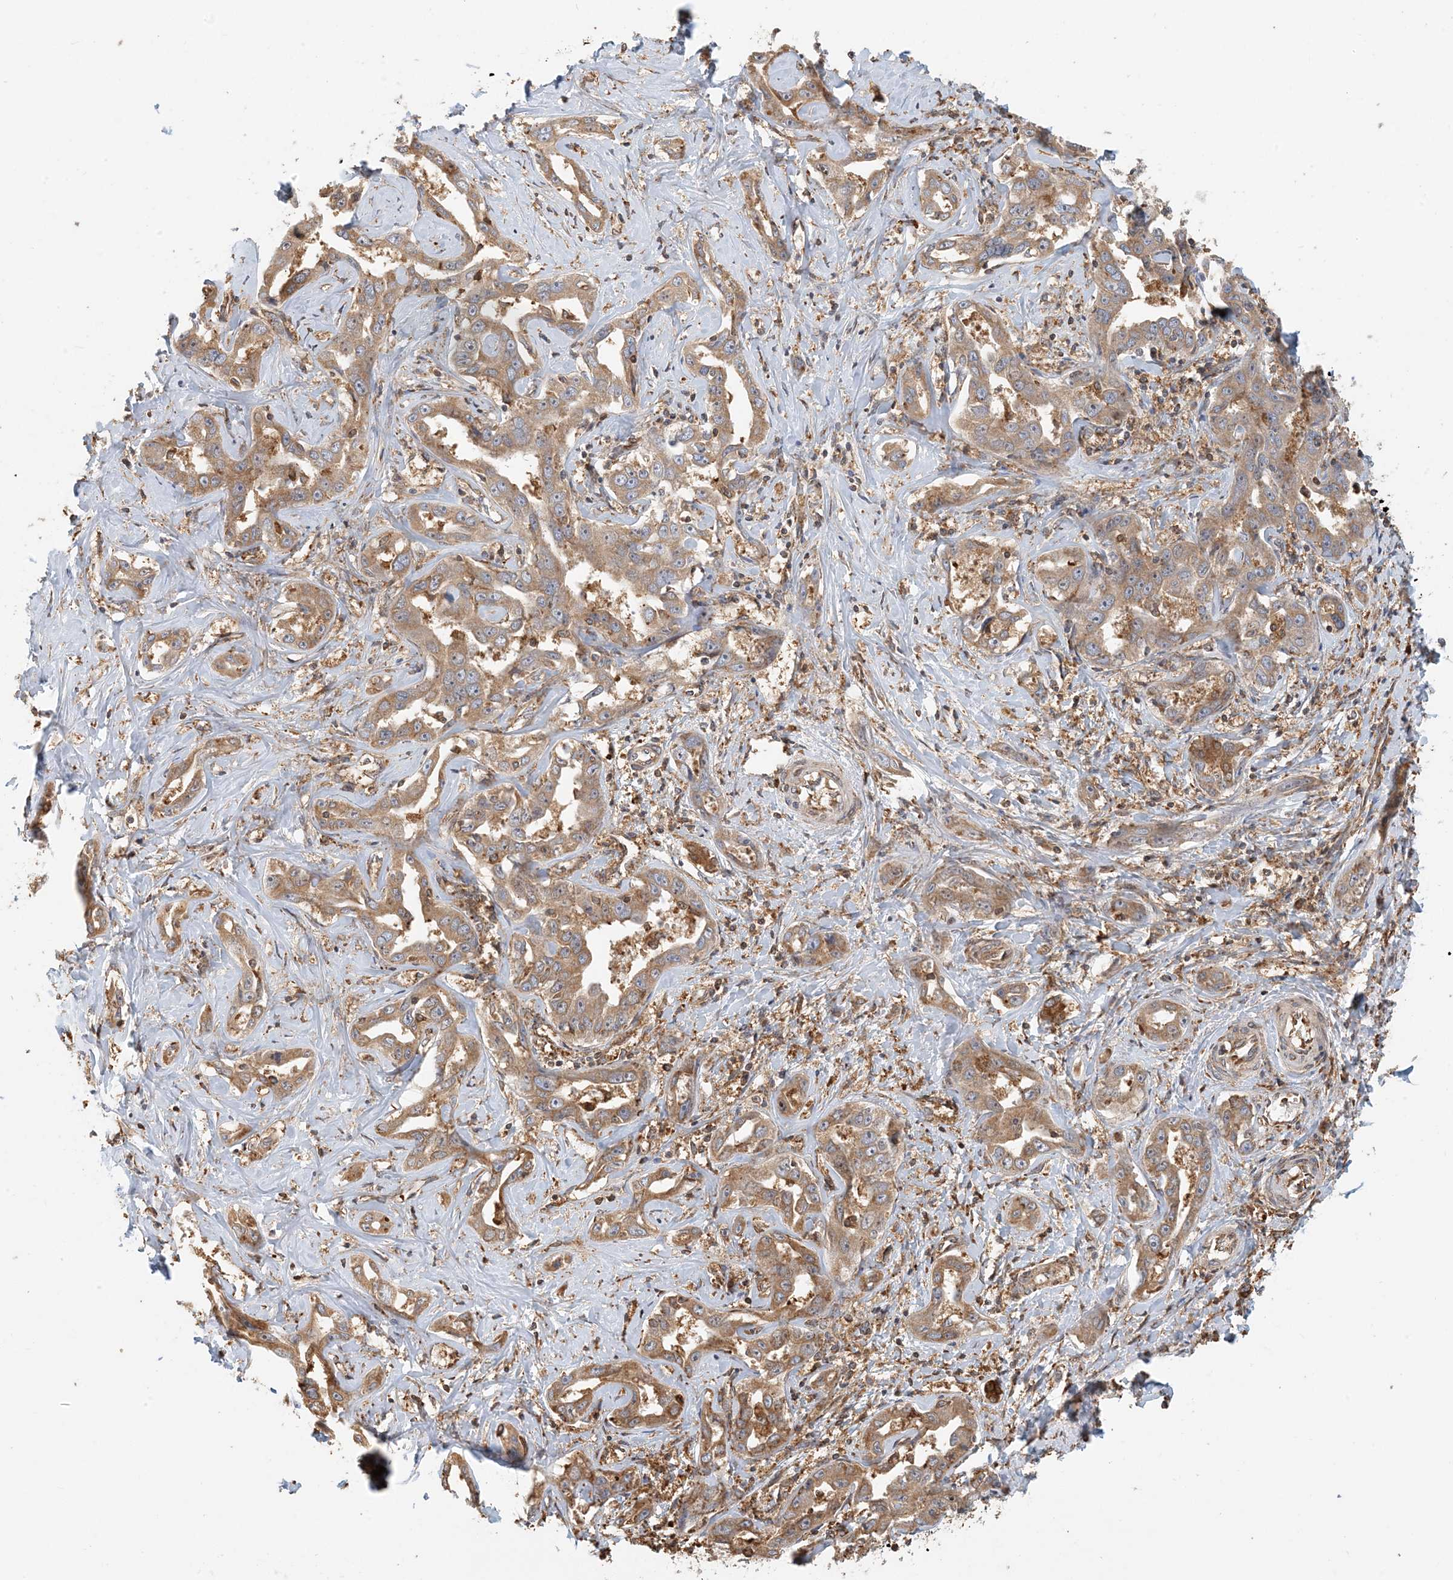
{"staining": {"intensity": "moderate", "quantity": ">75%", "location": "cytoplasmic/membranous"}, "tissue": "liver cancer", "cell_type": "Tumor cells", "image_type": "cancer", "snomed": [{"axis": "morphology", "description": "Cholangiocarcinoma"}, {"axis": "topography", "description": "Liver"}], "caption": "This image reveals IHC staining of human liver cancer, with medium moderate cytoplasmic/membranous expression in about >75% of tumor cells.", "gene": "HNMT", "patient": {"sex": "male", "age": 59}}